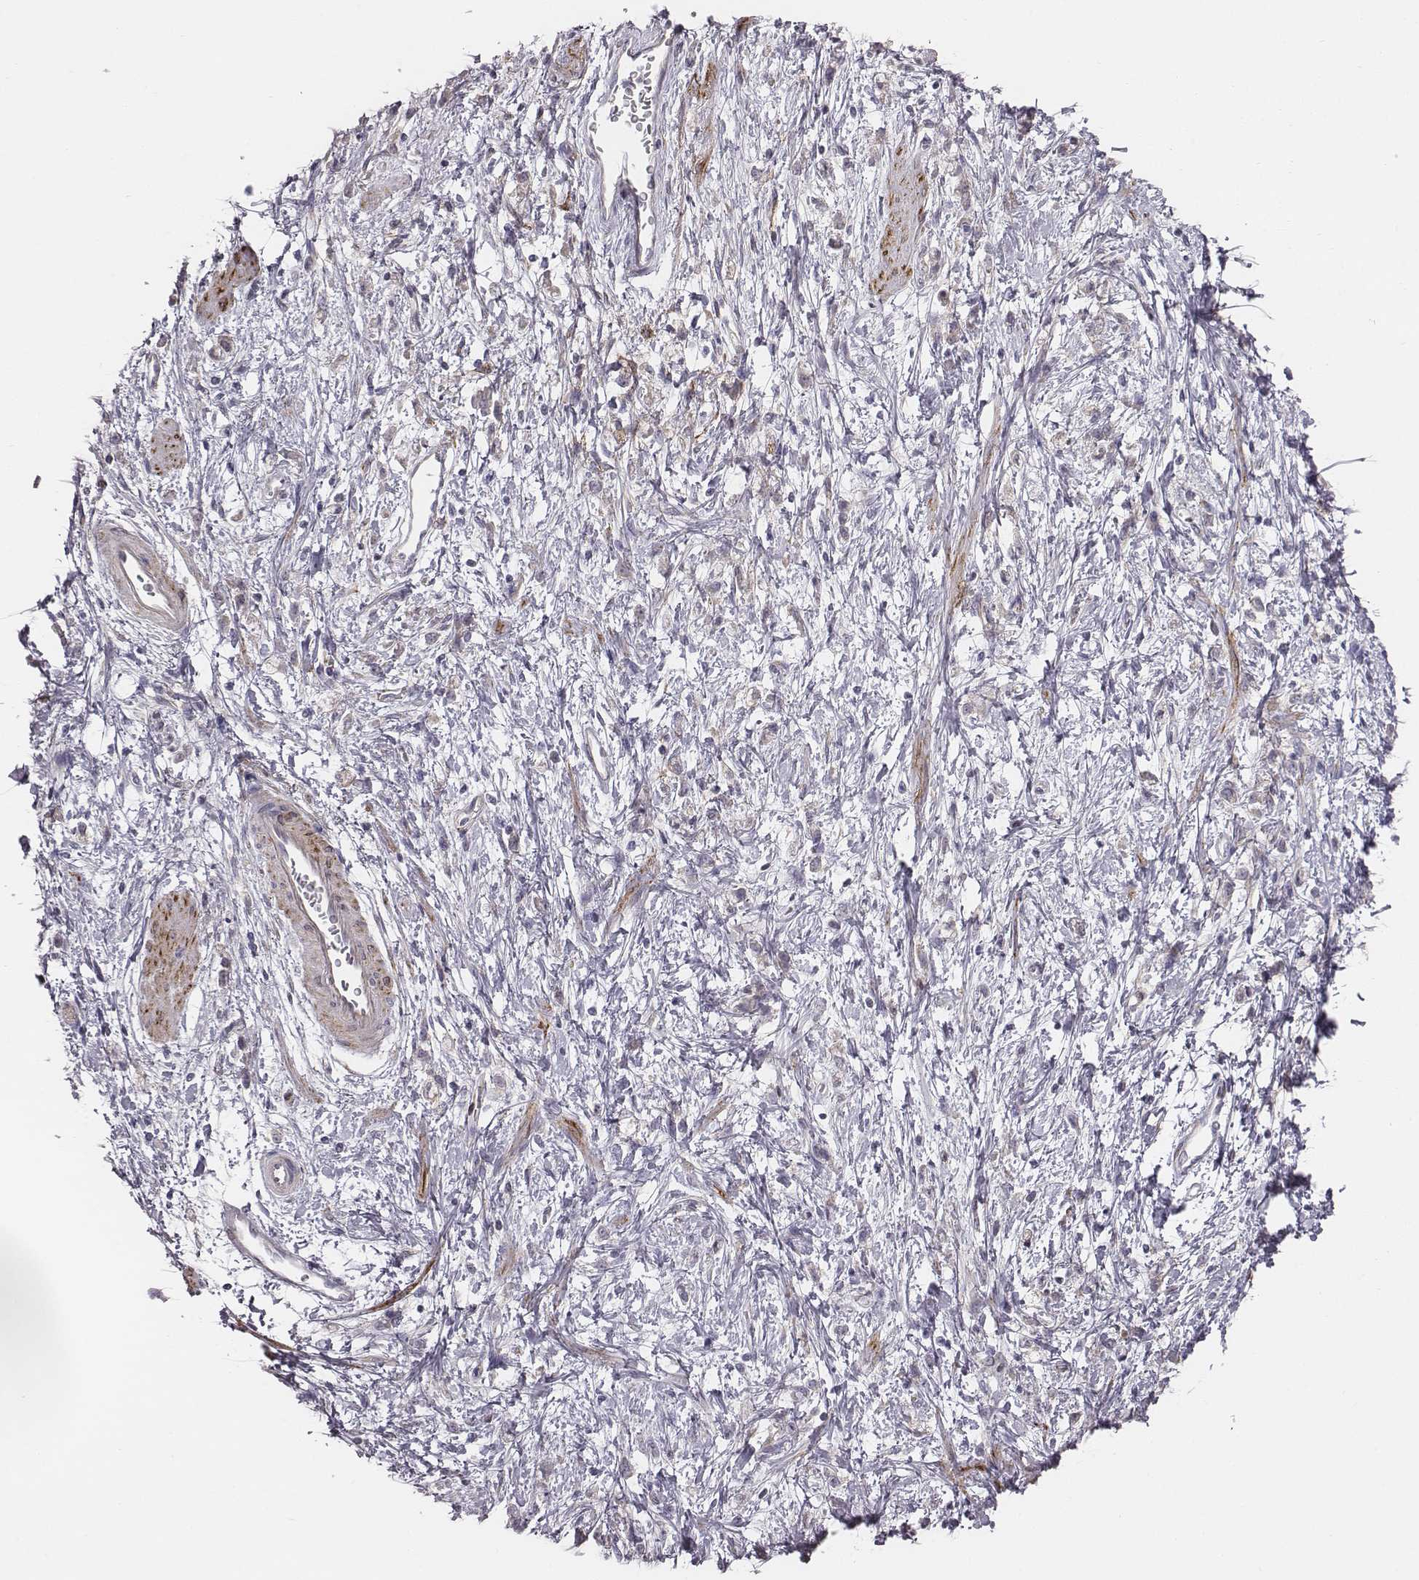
{"staining": {"intensity": "negative", "quantity": "none", "location": "none"}, "tissue": "stomach cancer", "cell_type": "Tumor cells", "image_type": "cancer", "snomed": [{"axis": "morphology", "description": "Adenocarcinoma, NOS"}, {"axis": "topography", "description": "Stomach"}], "caption": "High power microscopy photomicrograph of an immunohistochemistry histopathology image of stomach cancer, revealing no significant staining in tumor cells.", "gene": "PRKCZ", "patient": {"sex": "female", "age": 60}}